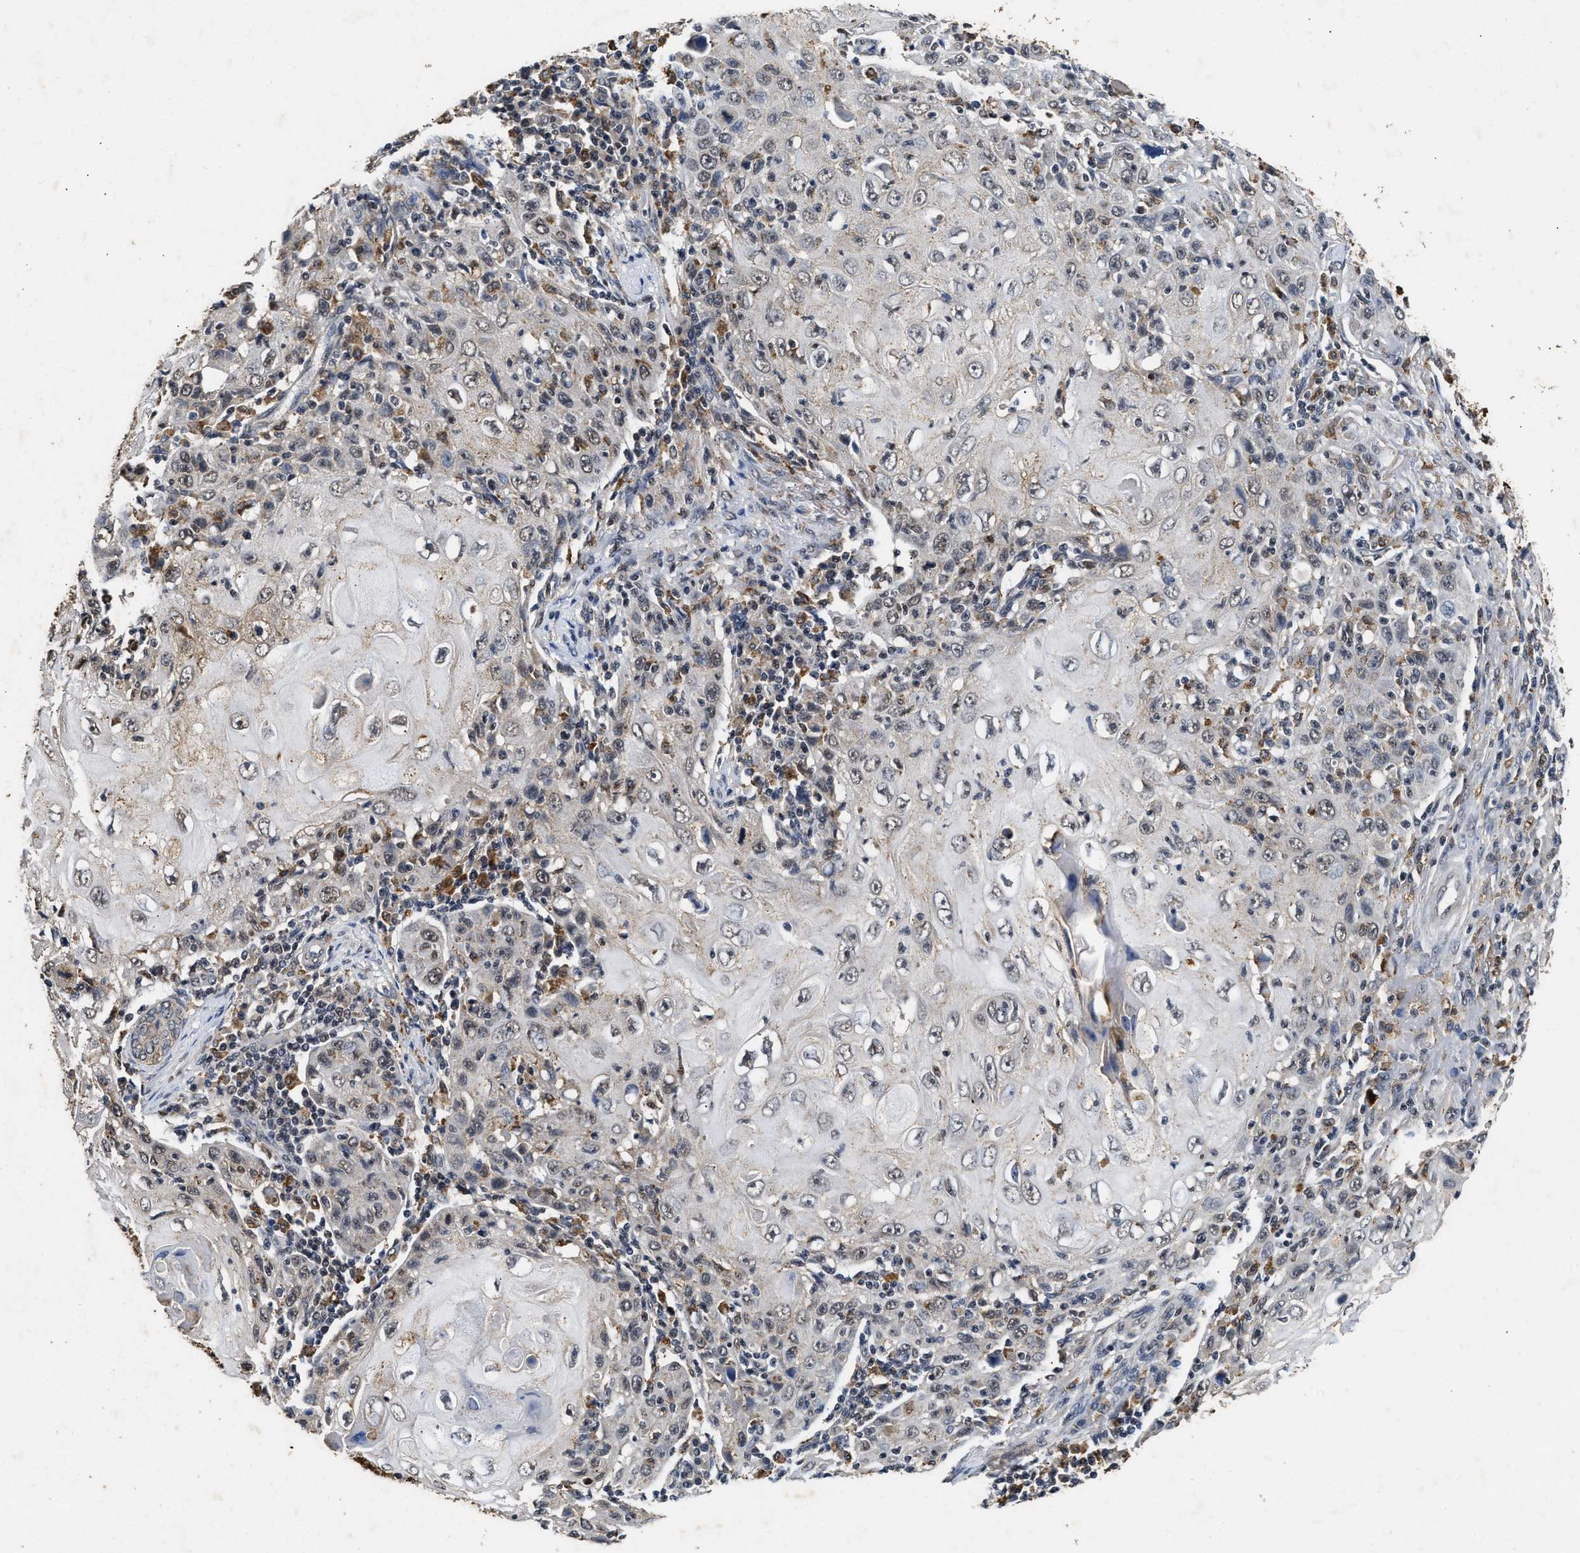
{"staining": {"intensity": "negative", "quantity": "none", "location": "none"}, "tissue": "skin cancer", "cell_type": "Tumor cells", "image_type": "cancer", "snomed": [{"axis": "morphology", "description": "Squamous cell carcinoma, NOS"}, {"axis": "topography", "description": "Skin"}], "caption": "Immunohistochemistry (IHC) photomicrograph of skin cancer stained for a protein (brown), which shows no positivity in tumor cells.", "gene": "ACOX1", "patient": {"sex": "female", "age": 88}}